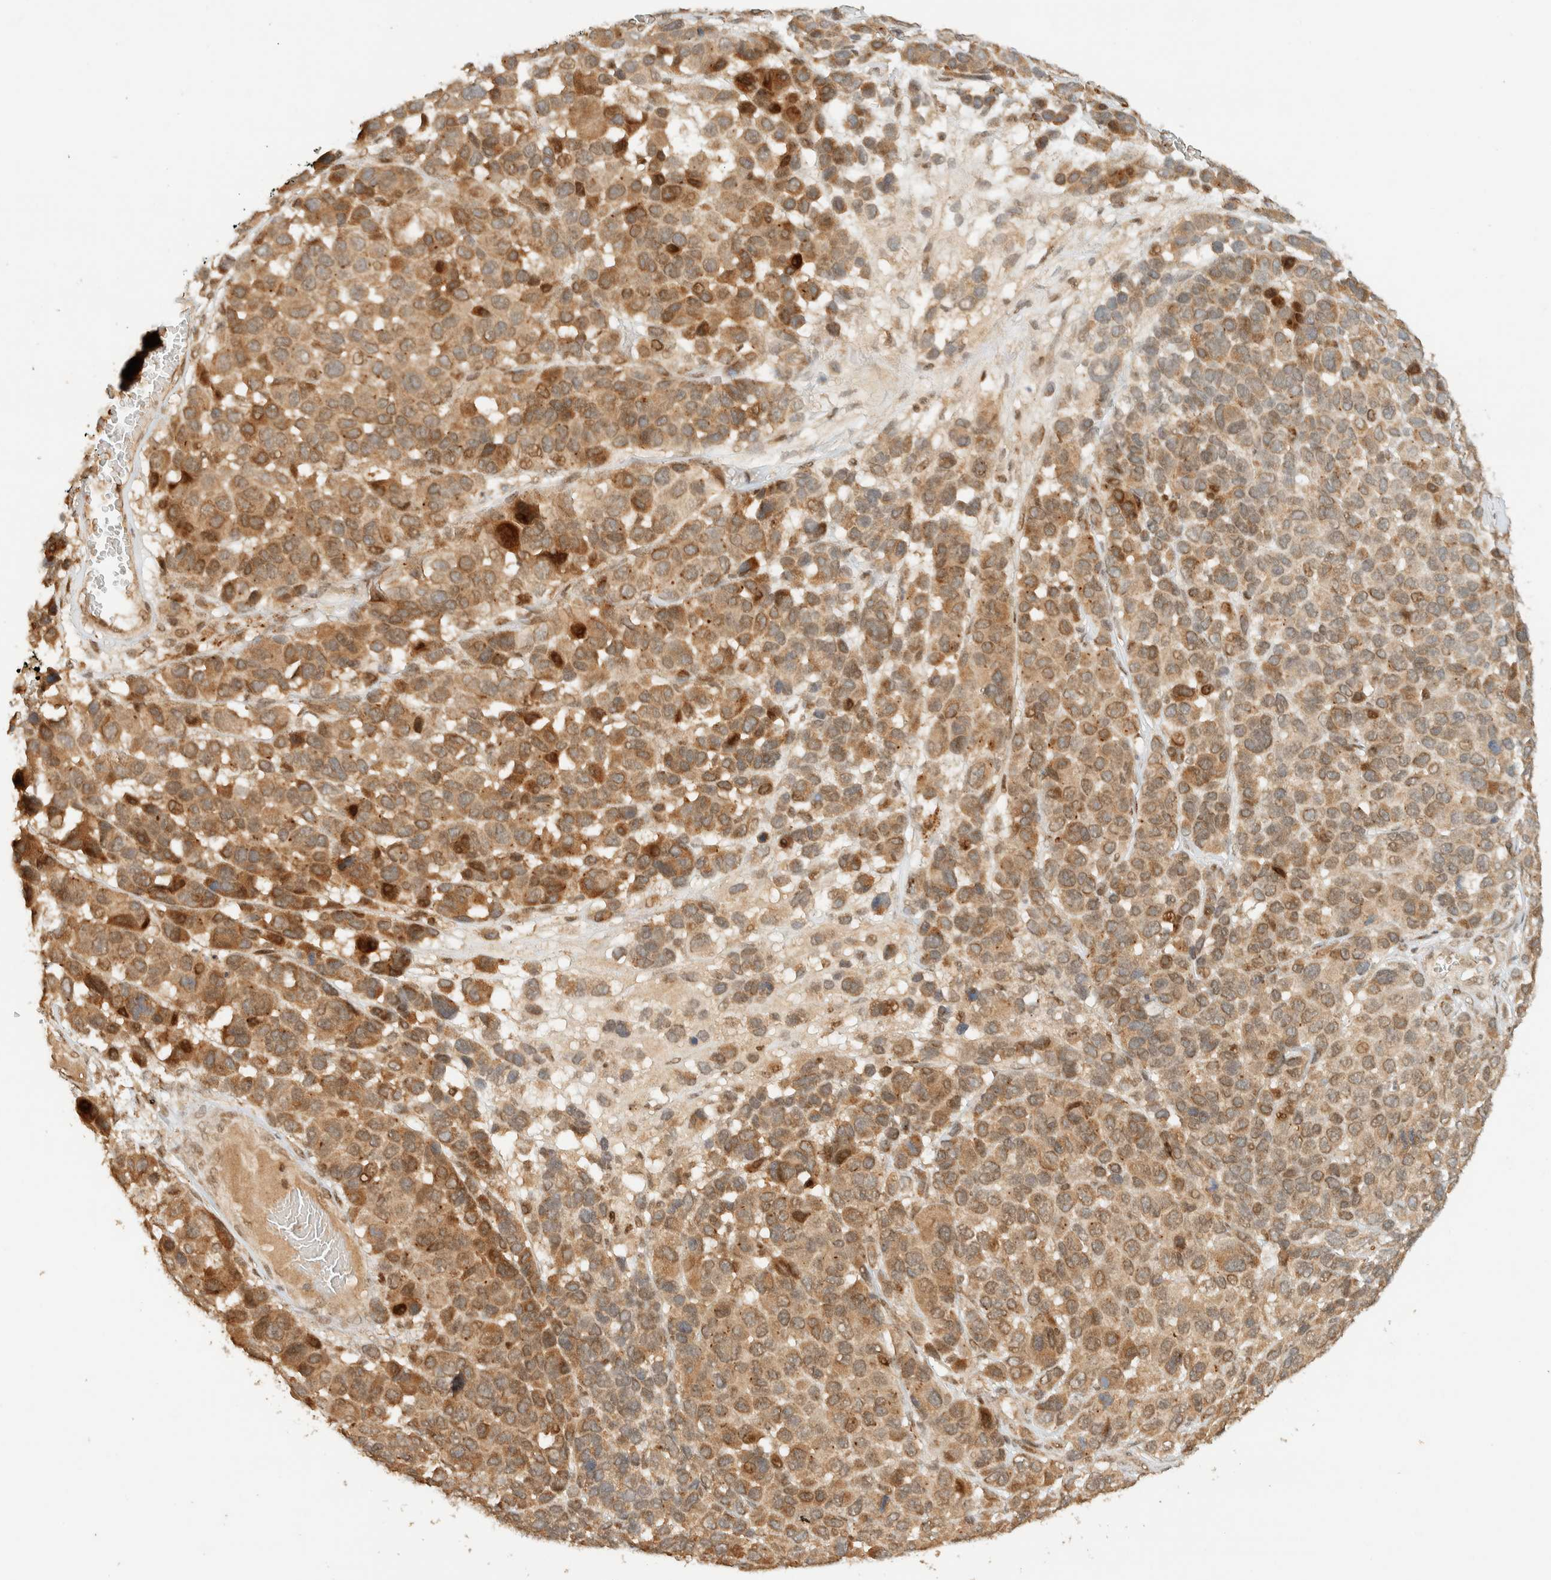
{"staining": {"intensity": "moderate", "quantity": ">75%", "location": "cytoplasmic/membranous"}, "tissue": "melanoma", "cell_type": "Tumor cells", "image_type": "cancer", "snomed": [{"axis": "morphology", "description": "Malignant melanoma, NOS"}, {"axis": "topography", "description": "Skin"}], "caption": "Malignant melanoma was stained to show a protein in brown. There is medium levels of moderate cytoplasmic/membranous staining in about >75% of tumor cells.", "gene": "ZBTB34", "patient": {"sex": "male", "age": 53}}